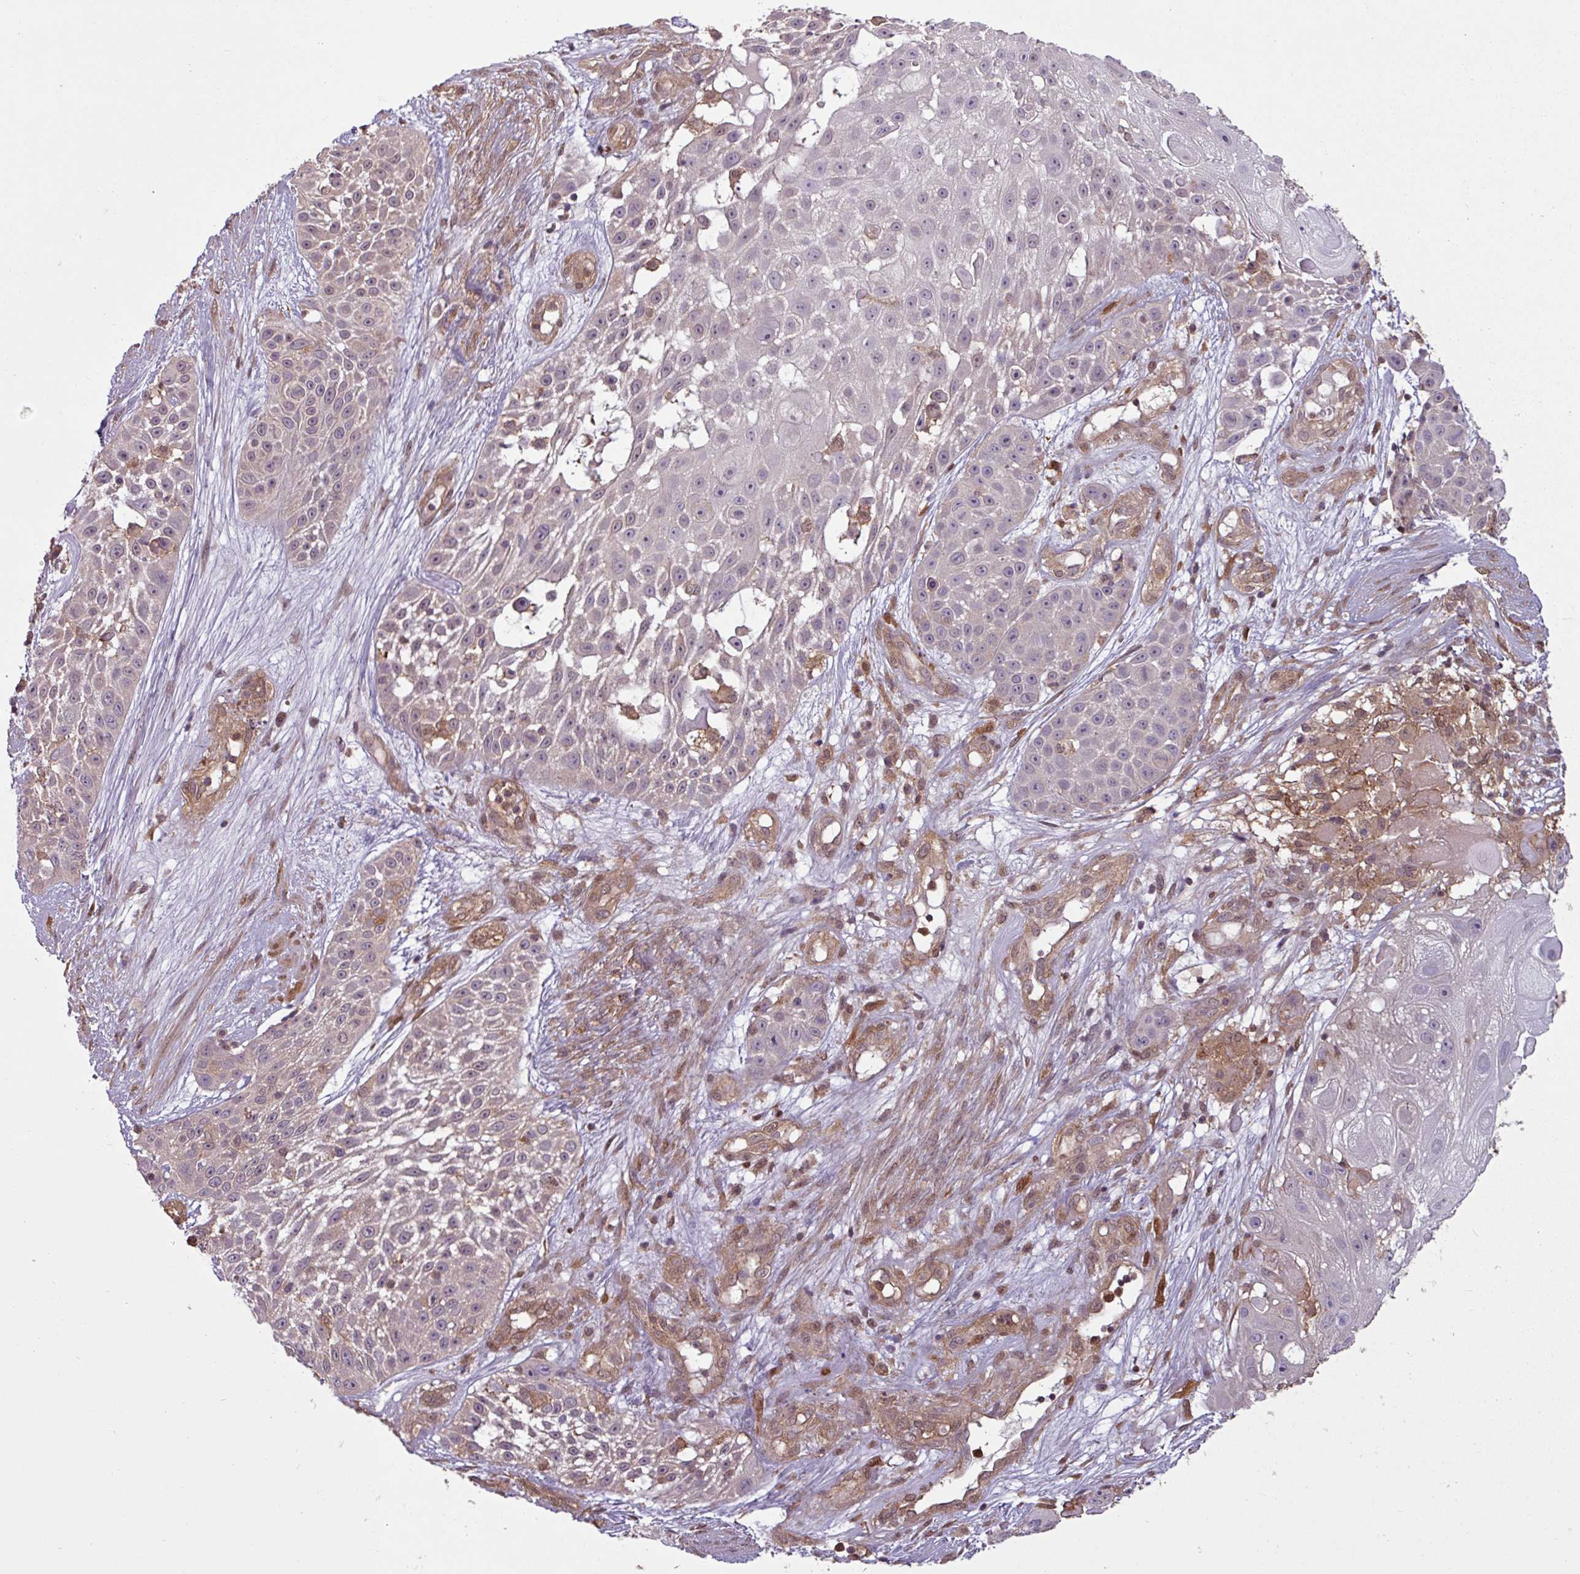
{"staining": {"intensity": "negative", "quantity": "none", "location": "none"}, "tissue": "skin cancer", "cell_type": "Tumor cells", "image_type": "cancer", "snomed": [{"axis": "morphology", "description": "Squamous cell carcinoma, NOS"}, {"axis": "topography", "description": "Skin"}], "caption": "Skin cancer was stained to show a protein in brown. There is no significant expression in tumor cells. (DAB (3,3'-diaminobenzidine) immunohistochemistry with hematoxylin counter stain).", "gene": "SH3BGRL", "patient": {"sex": "female", "age": 86}}